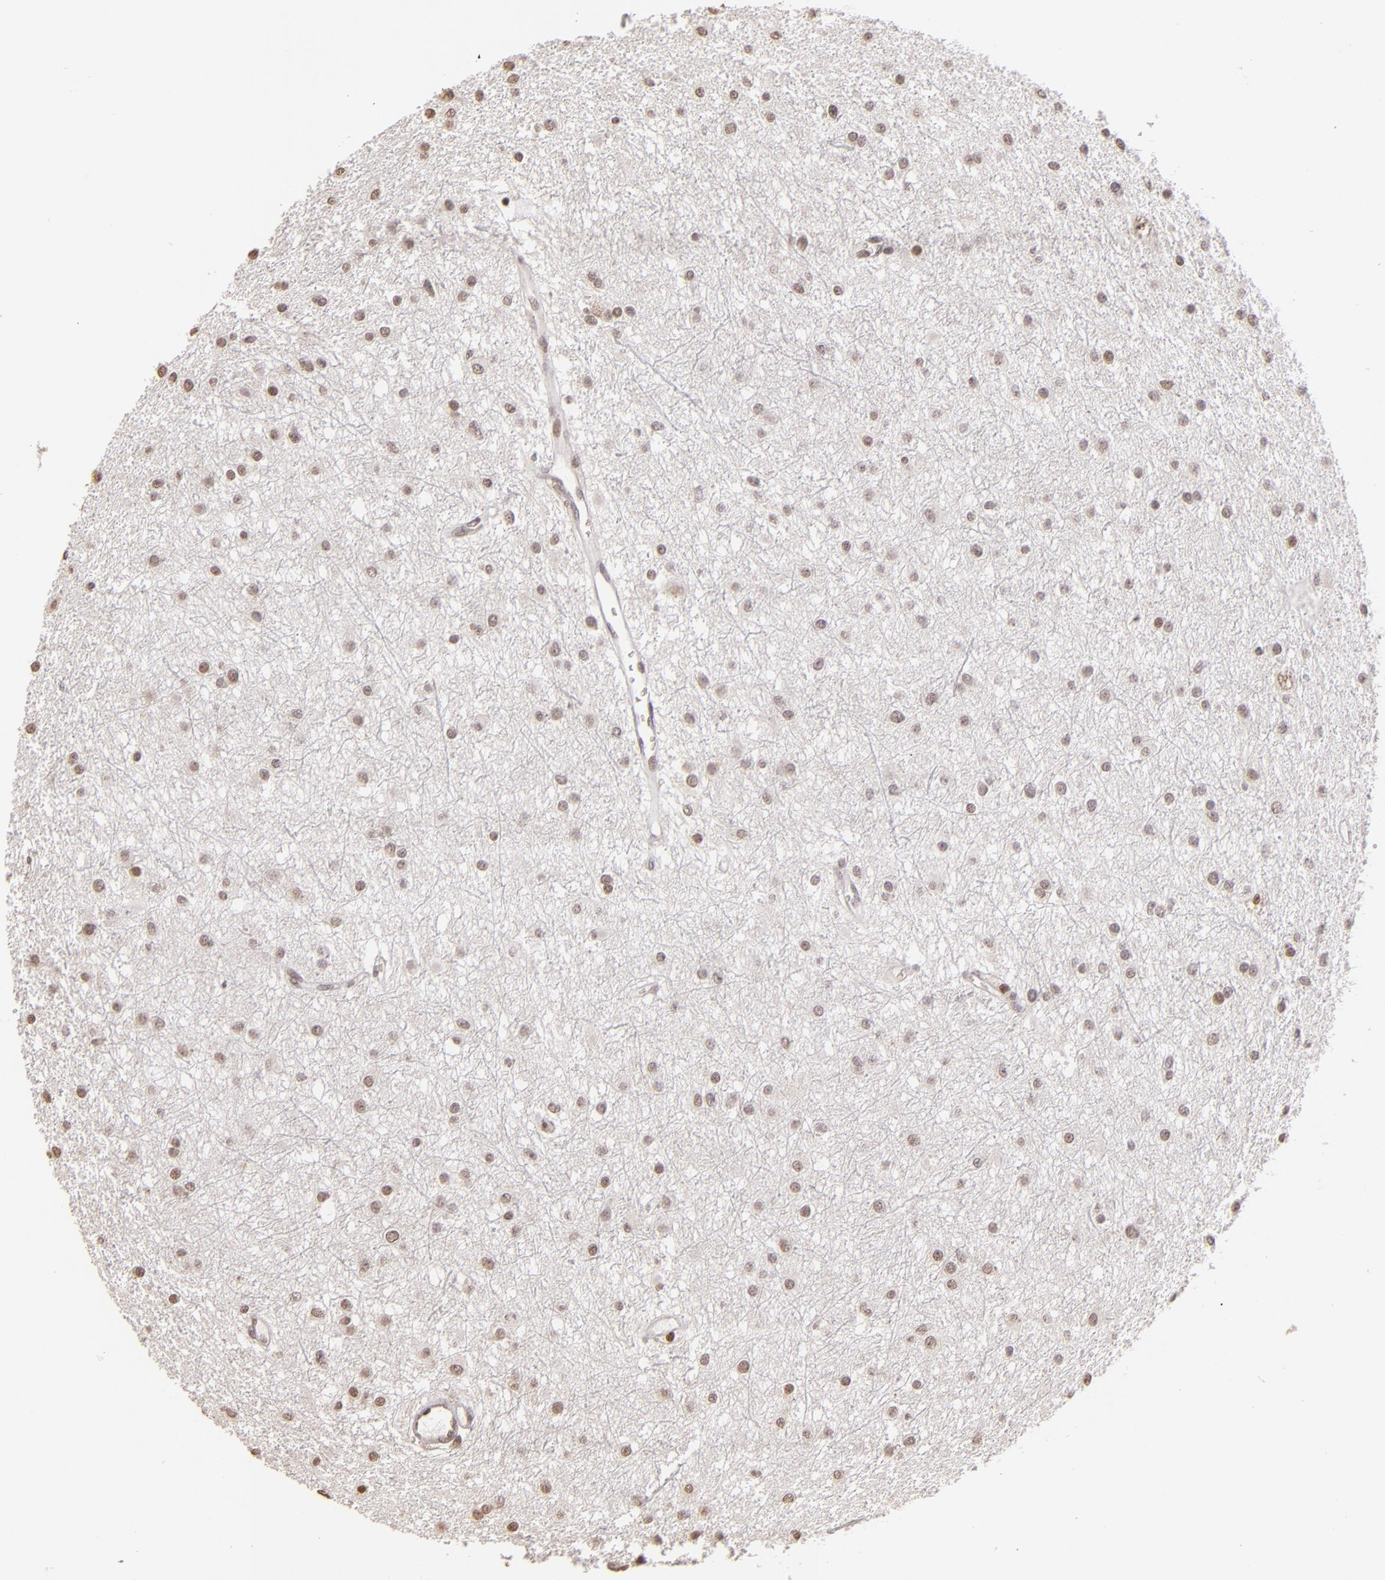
{"staining": {"intensity": "weak", "quantity": "<25%", "location": "nuclear"}, "tissue": "glioma", "cell_type": "Tumor cells", "image_type": "cancer", "snomed": [{"axis": "morphology", "description": "Glioma, malignant, Low grade"}, {"axis": "topography", "description": "Brain"}], "caption": "High power microscopy photomicrograph of an immunohistochemistry histopathology image of glioma, revealing no significant positivity in tumor cells.", "gene": "RARB", "patient": {"sex": "female", "age": 36}}